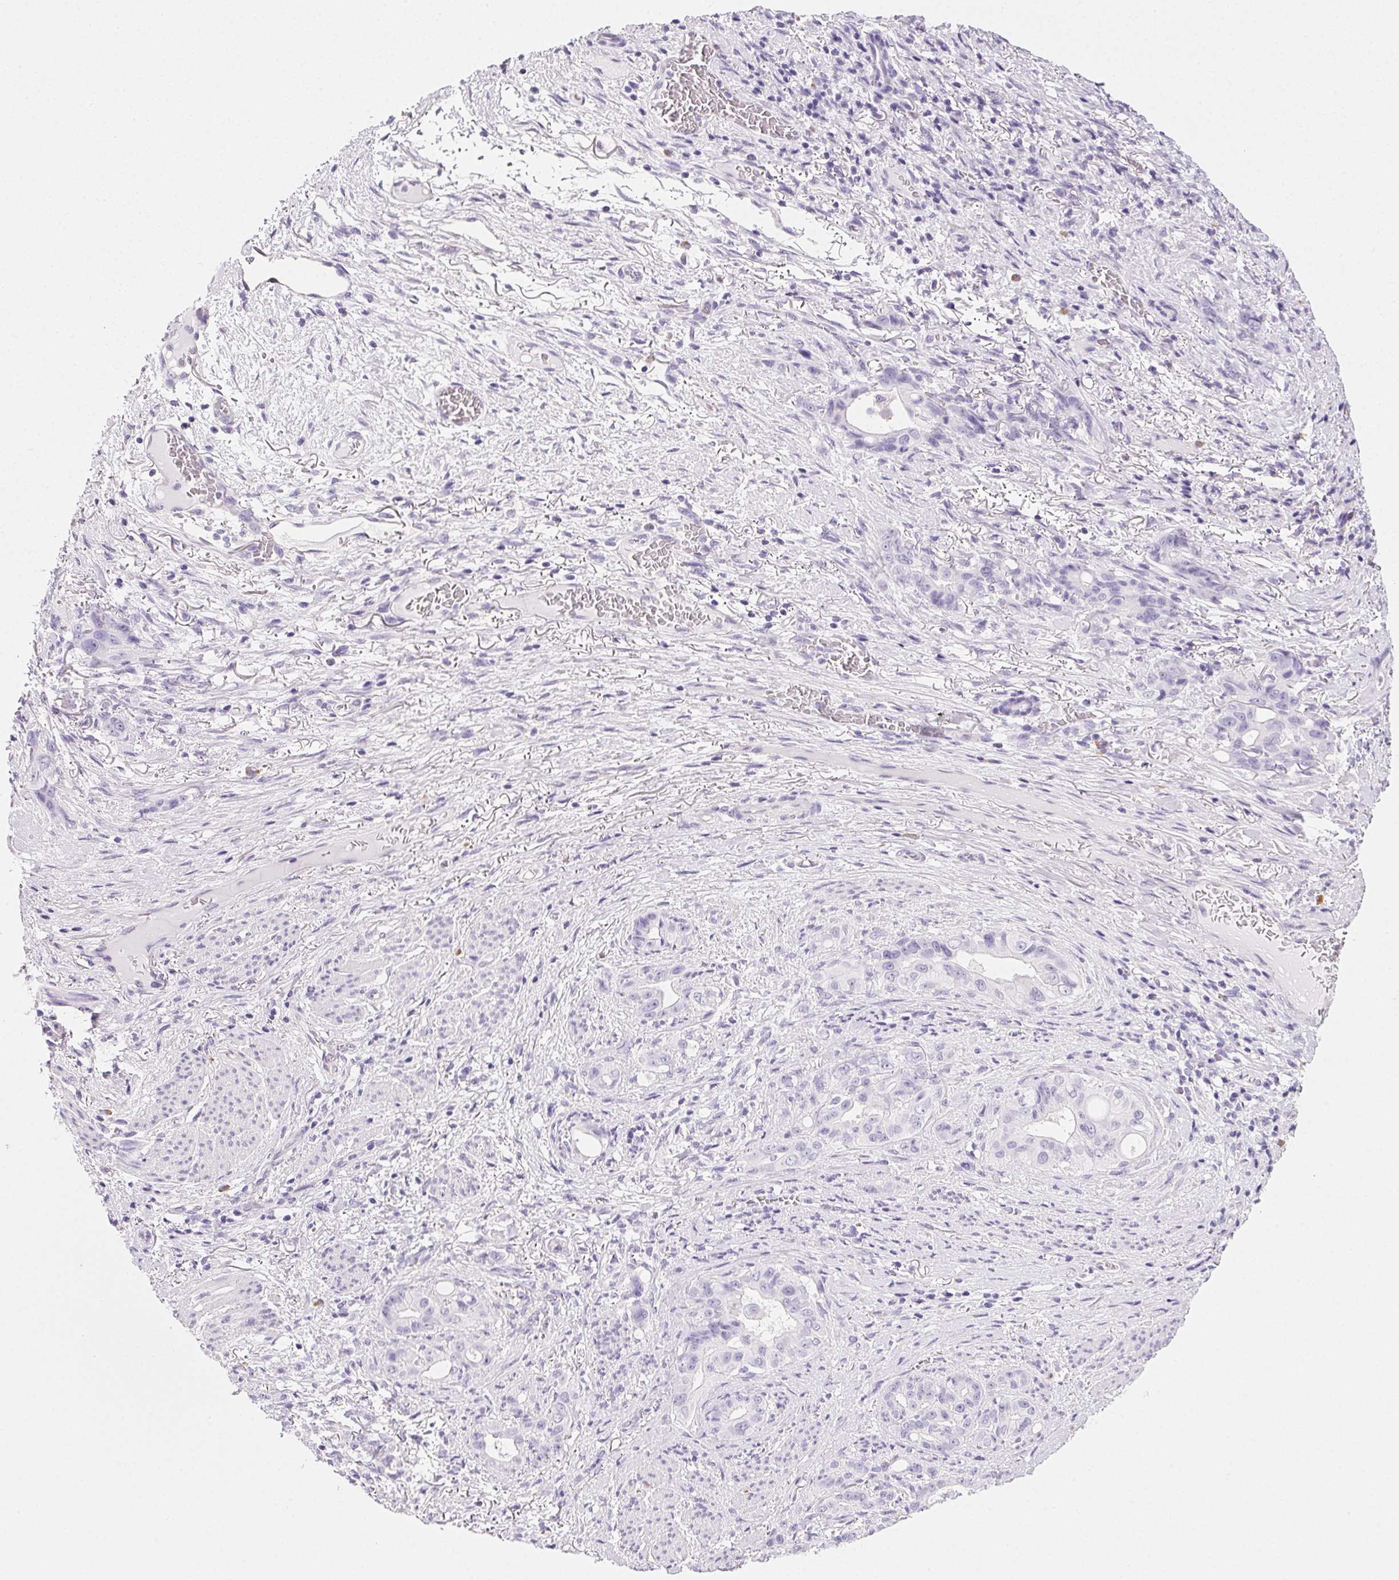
{"staining": {"intensity": "negative", "quantity": "none", "location": "none"}, "tissue": "stomach cancer", "cell_type": "Tumor cells", "image_type": "cancer", "snomed": [{"axis": "morphology", "description": "Normal tissue, NOS"}, {"axis": "morphology", "description": "Adenocarcinoma, NOS"}, {"axis": "topography", "description": "Esophagus"}, {"axis": "topography", "description": "Stomach, upper"}], "caption": "Stomach cancer was stained to show a protein in brown. There is no significant staining in tumor cells. (IHC, brightfield microscopy, high magnification).", "gene": "PRSS3", "patient": {"sex": "male", "age": 62}}